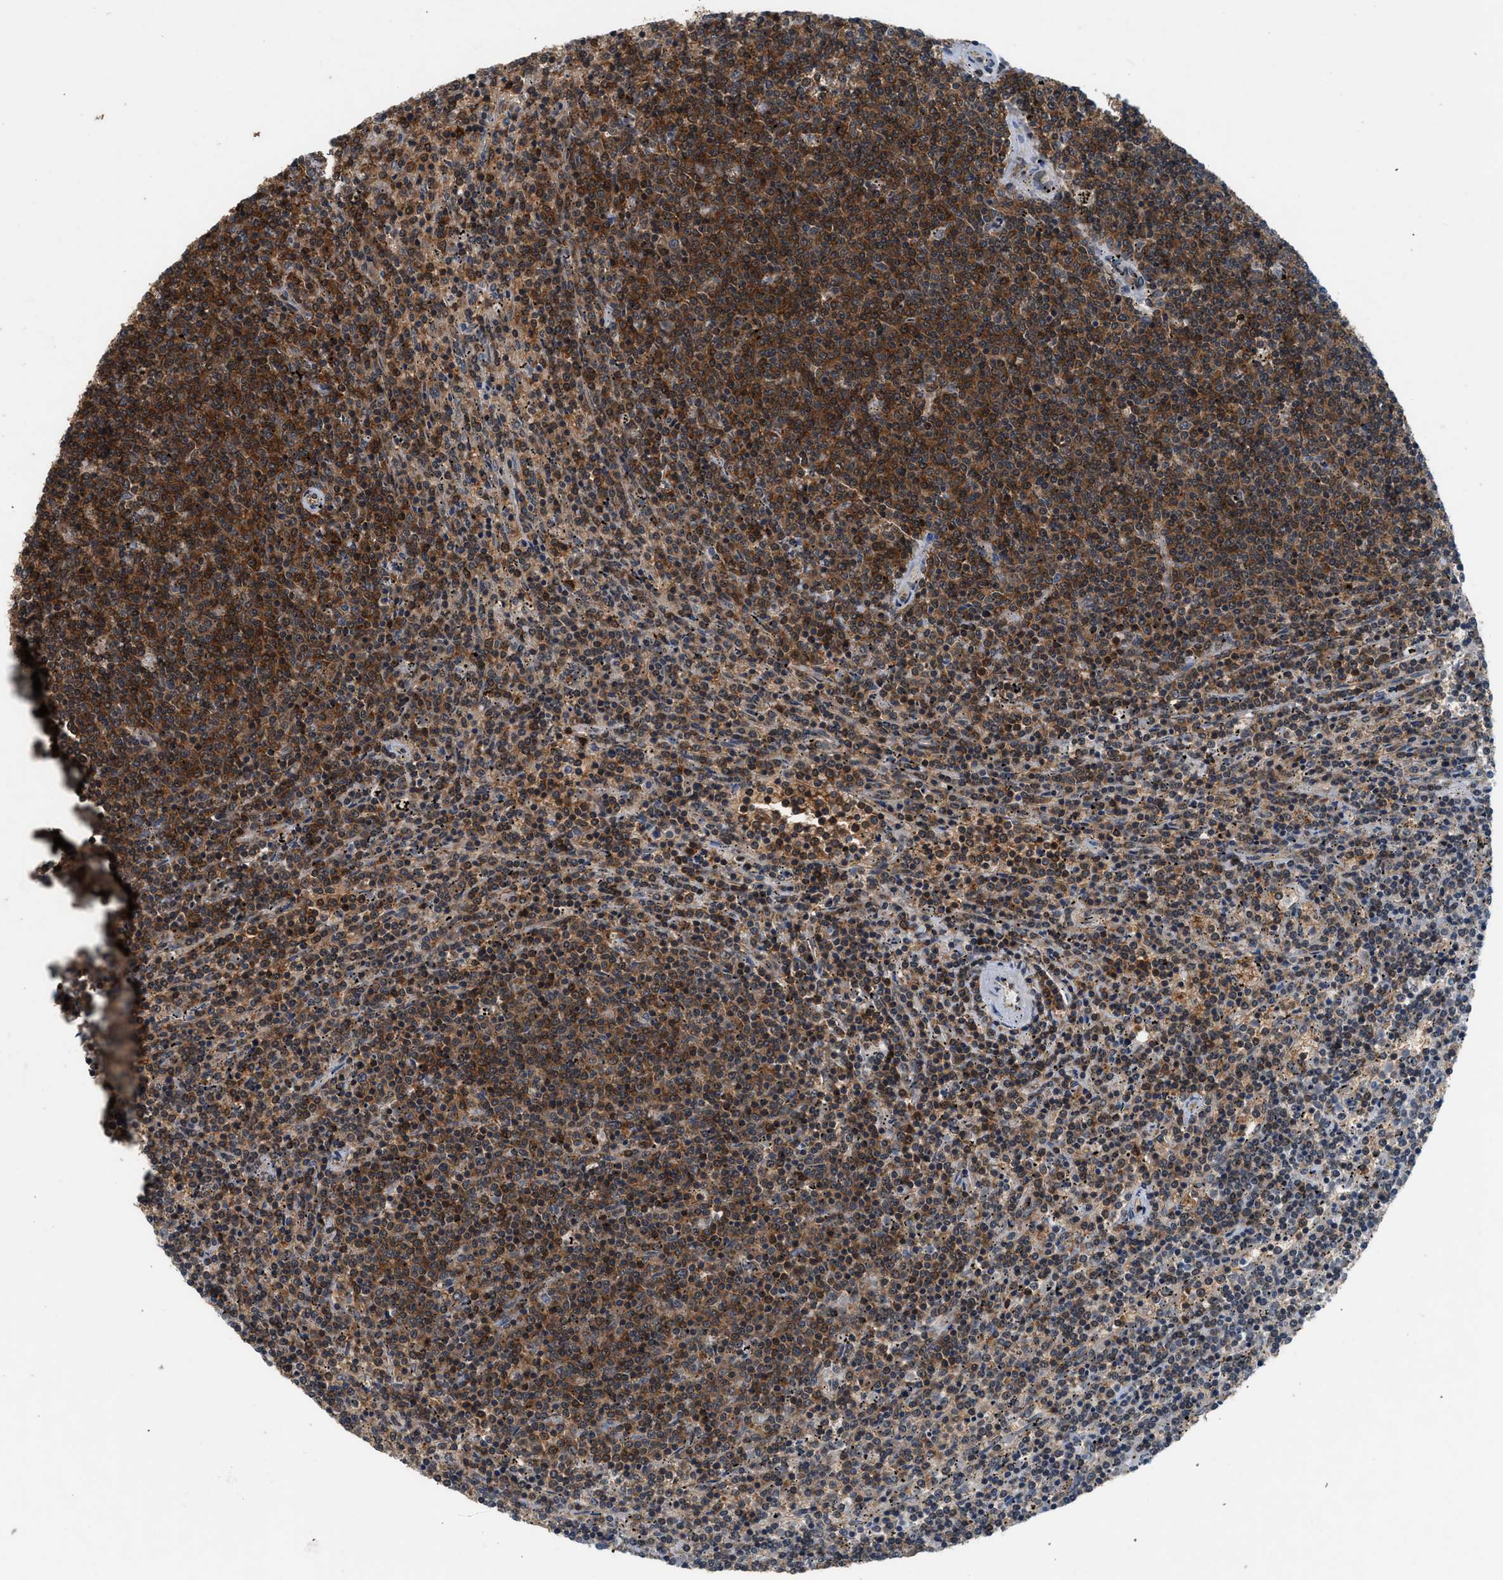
{"staining": {"intensity": "moderate", "quantity": "25%-75%", "location": "cytoplasmic/membranous"}, "tissue": "lymphoma", "cell_type": "Tumor cells", "image_type": "cancer", "snomed": [{"axis": "morphology", "description": "Malignant lymphoma, non-Hodgkin's type, Low grade"}, {"axis": "topography", "description": "Spleen"}], "caption": "Lymphoma was stained to show a protein in brown. There is medium levels of moderate cytoplasmic/membranous staining in approximately 25%-75% of tumor cells. (Stains: DAB (3,3'-diaminobenzidine) in brown, nuclei in blue, Microscopy: brightfield microscopy at high magnification).", "gene": "OXSR1", "patient": {"sex": "female", "age": 50}}